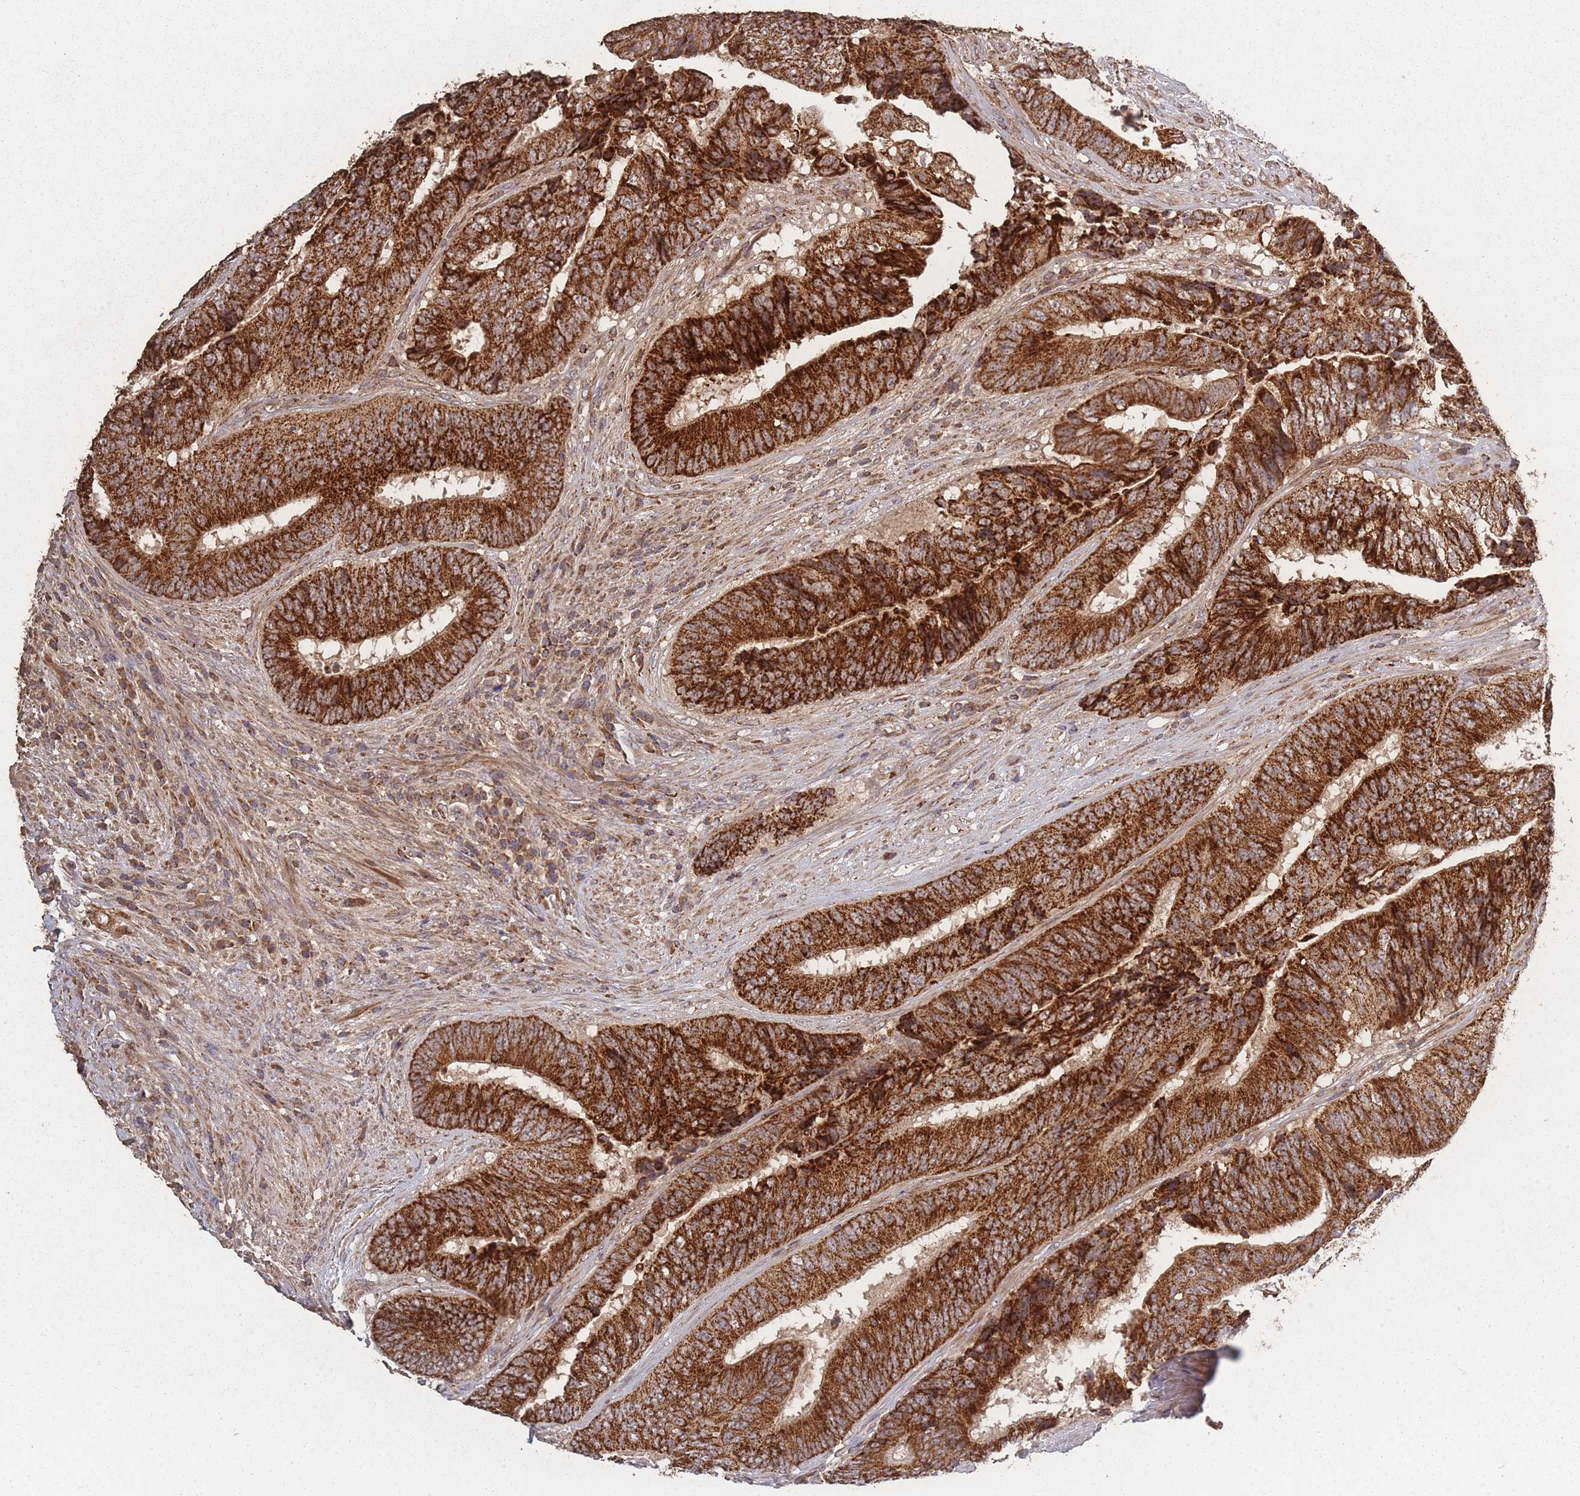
{"staining": {"intensity": "strong", "quantity": ">75%", "location": "cytoplasmic/membranous"}, "tissue": "colorectal cancer", "cell_type": "Tumor cells", "image_type": "cancer", "snomed": [{"axis": "morphology", "description": "Adenocarcinoma, NOS"}, {"axis": "topography", "description": "Rectum"}], "caption": "This histopathology image reveals immunohistochemistry staining of human adenocarcinoma (colorectal), with high strong cytoplasmic/membranous positivity in approximately >75% of tumor cells.", "gene": "LYRM7", "patient": {"sex": "male", "age": 72}}